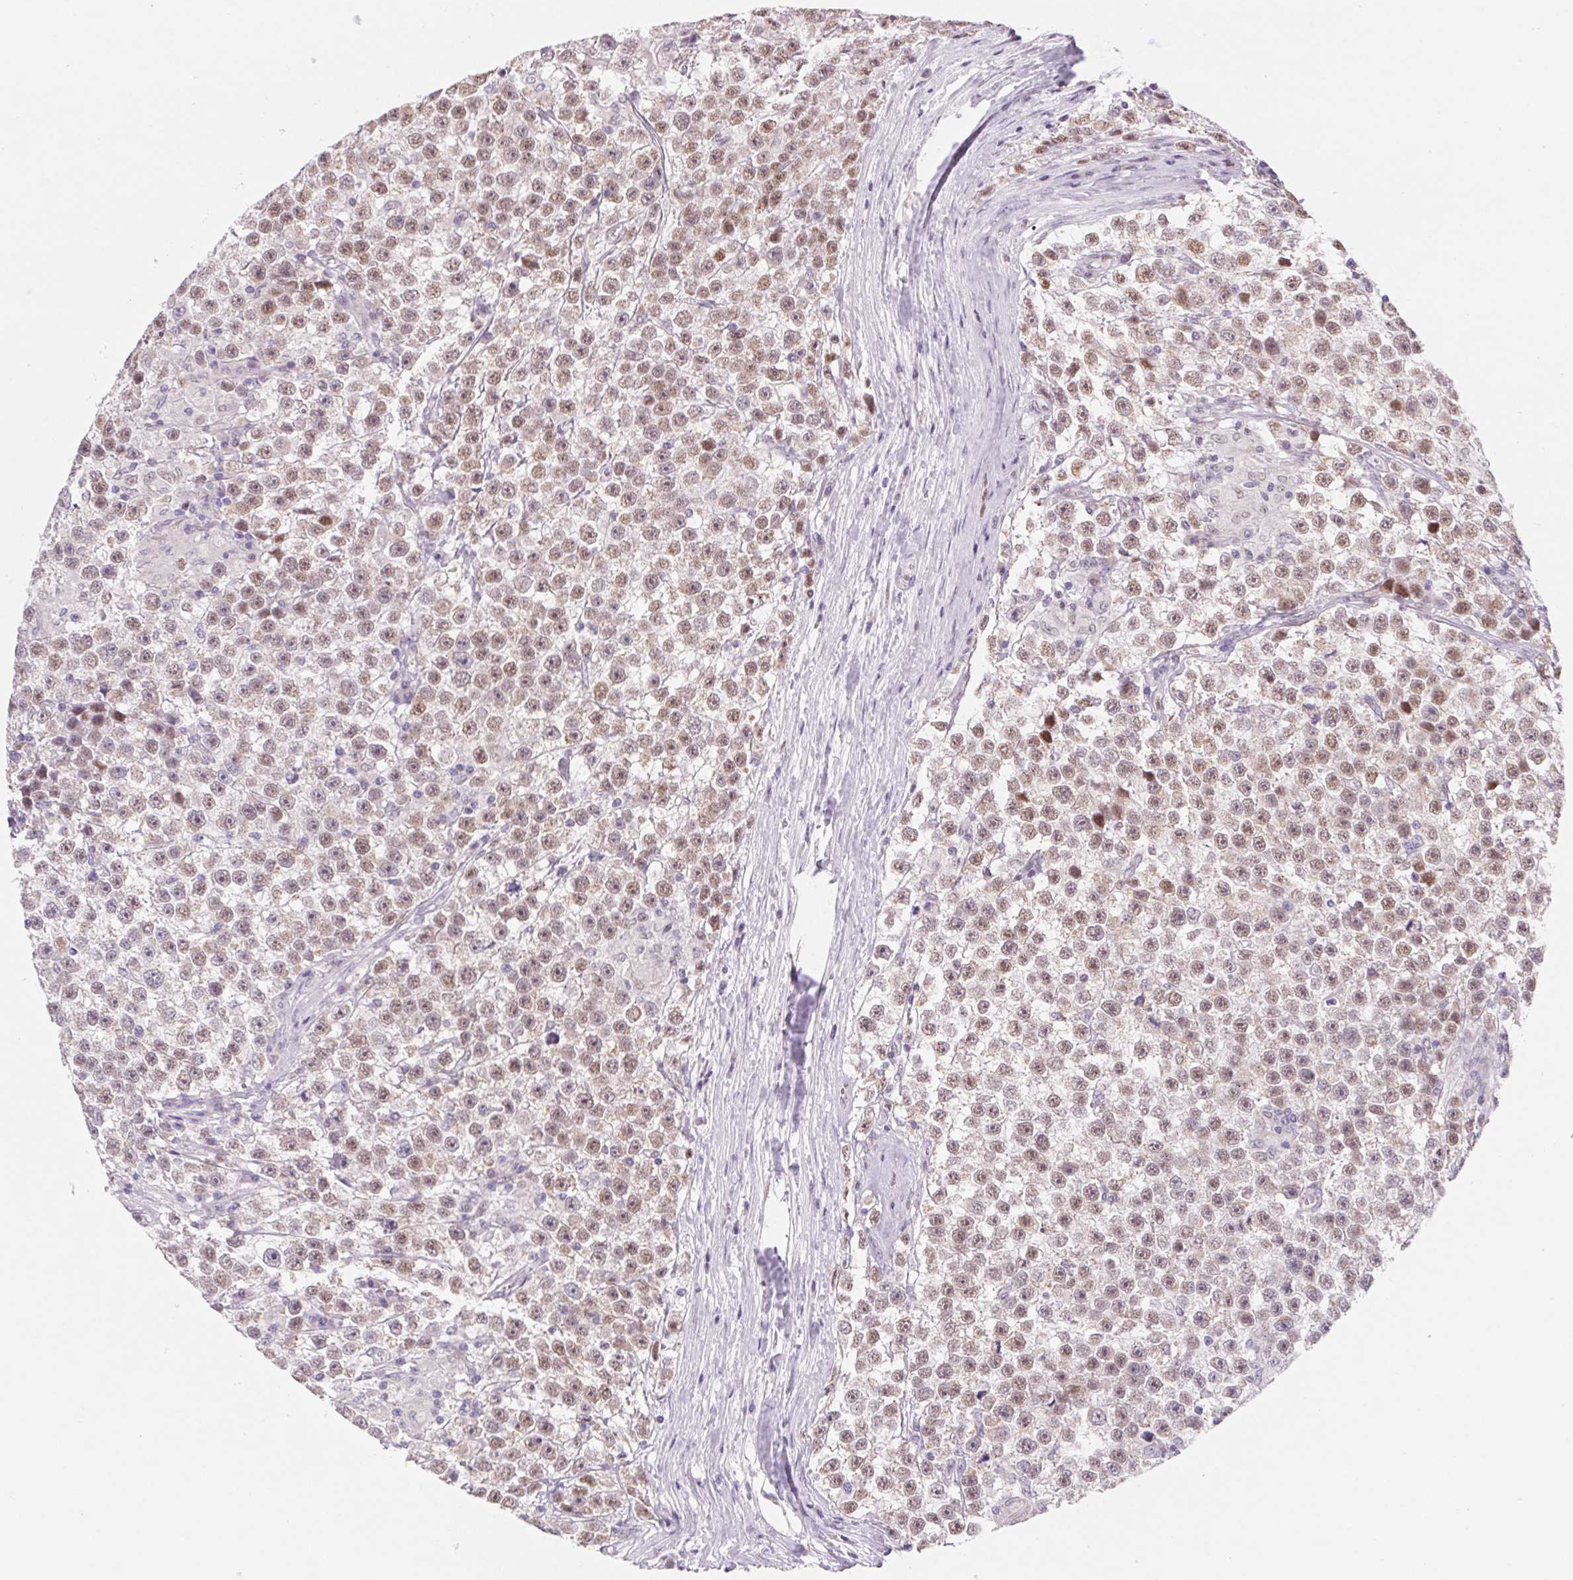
{"staining": {"intensity": "weak", "quantity": "25%-75%", "location": "nuclear"}, "tissue": "testis cancer", "cell_type": "Tumor cells", "image_type": "cancer", "snomed": [{"axis": "morphology", "description": "Seminoma, NOS"}, {"axis": "topography", "description": "Testis"}], "caption": "IHC staining of testis cancer, which shows low levels of weak nuclear staining in approximately 25%-75% of tumor cells indicating weak nuclear protein expression. The staining was performed using DAB (3,3'-diaminobenzidine) (brown) for protein detection and nuclei were counterstained in hematoxylin (blue).", "gene": "DPPA5", "patient": {"sex": "male", "age": 31}}